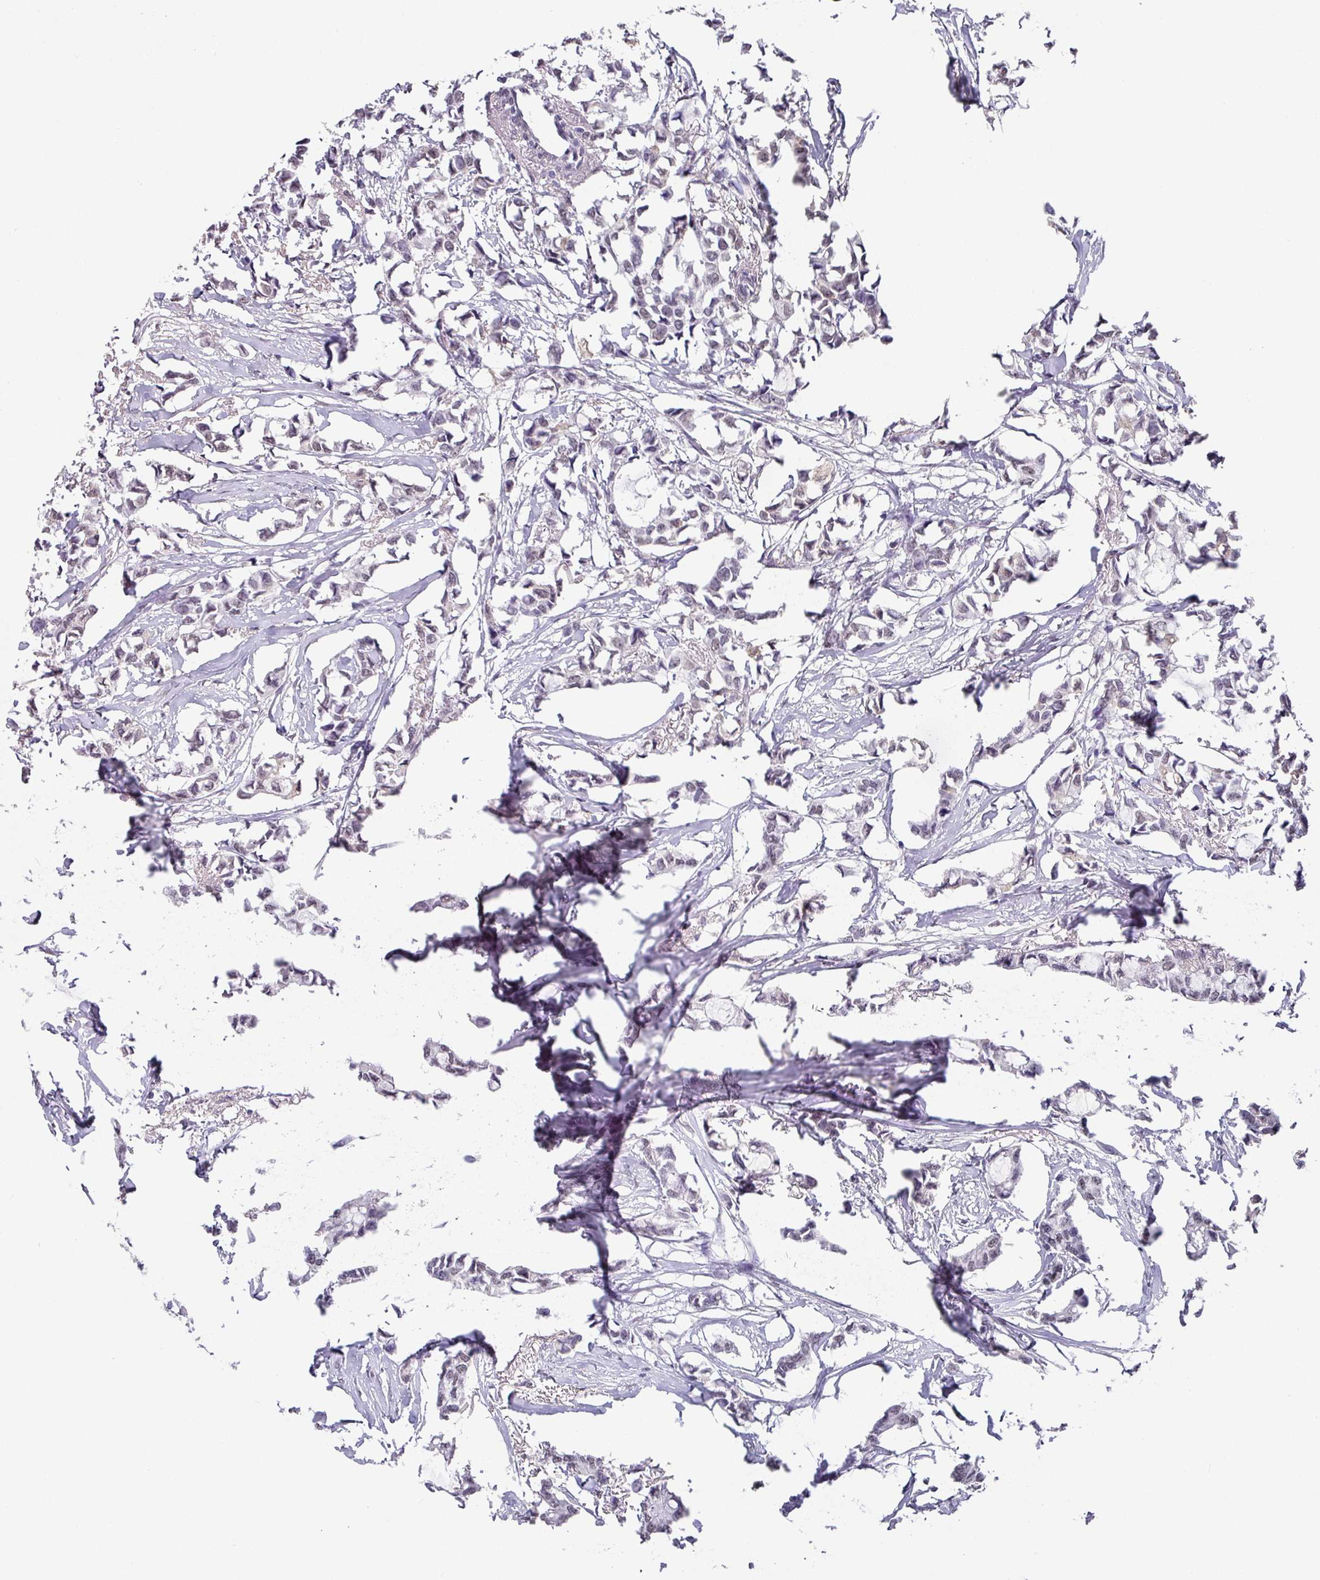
{"staining": {"intensity": "weak", "quantity": "25%-75%", "location": "nuclear"}, "tissue": "breast cancer", "cell_type": "Tumor cells", "image_type": "cancer", "snomed": [{"axis": "morphology", "description": "Duct carcinoma"}, {"axis": "topography", "description": "Breast"}], "caption": "Breast cancer (intraductal carcinoma) stained with a protein marker reveals weak staining in tumor cells.", "gene": "C1QB", "patient": {"sex": "female", "age": 73}}